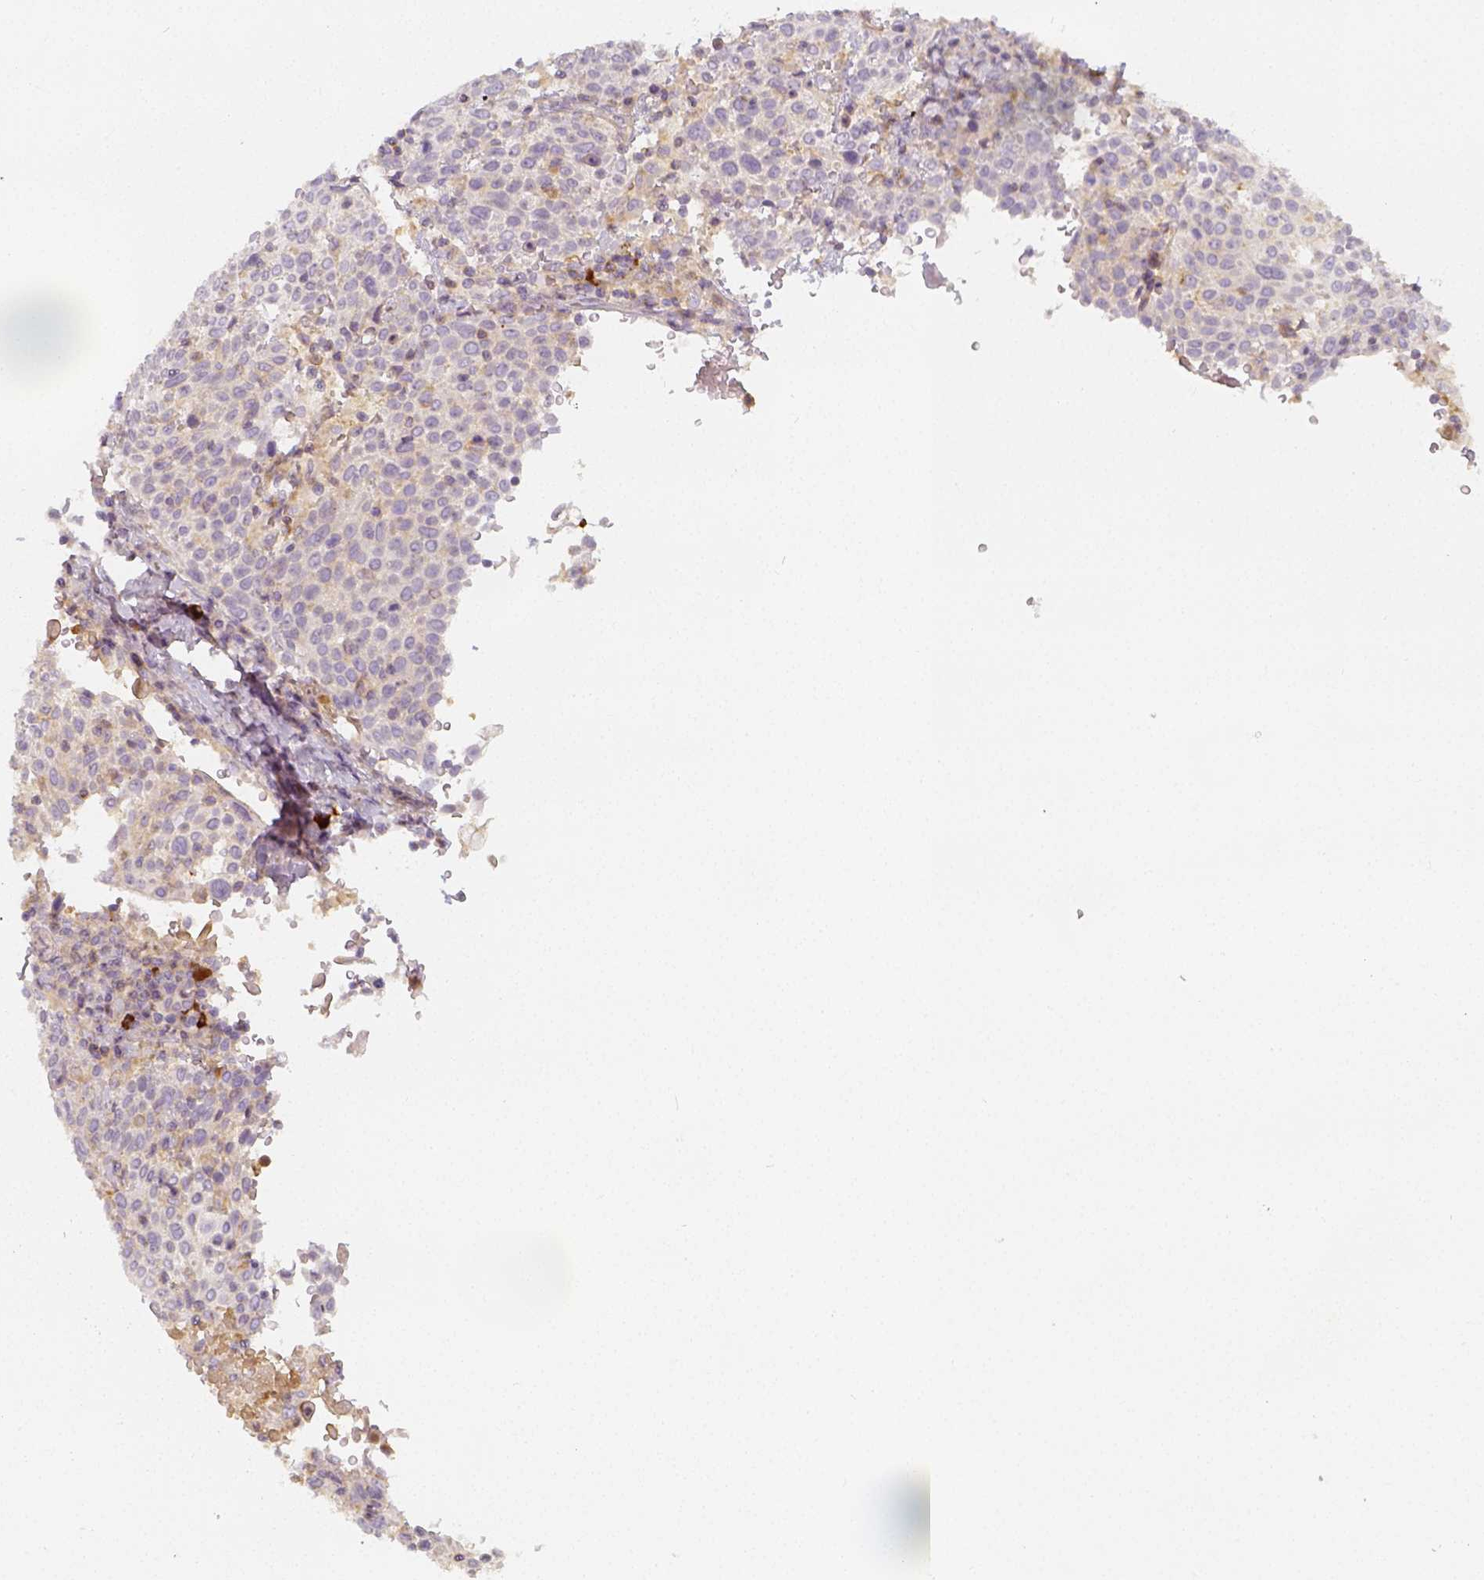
{"staining": {"intensity": "weak", "quantity": "<25%", "location": "cytoplasmic/membranous"}, "tissue": "cervical cancer", "cell_type": "Tumor cells", "image_type": "cancer", "snomed": [{"axis": "morphology", "description": "Squamous cell carcinoma, NOS"}, {"axis": "topography", "description": "Cervix"}], "caption": "A photomicrograph of cervical cancer (squamous cell carcinoma) stained for a protein exhibits no brown staining in tumor cells. The staining was performed using DAB (3,3'-diaminobenzidine) to visualize the protein expression in brown, while the nuclei were stained in blue with hematoxylin (Magnification: 20x).", "gene": "PTPRJ", "patient": {"sex": "female", "age": 61}}